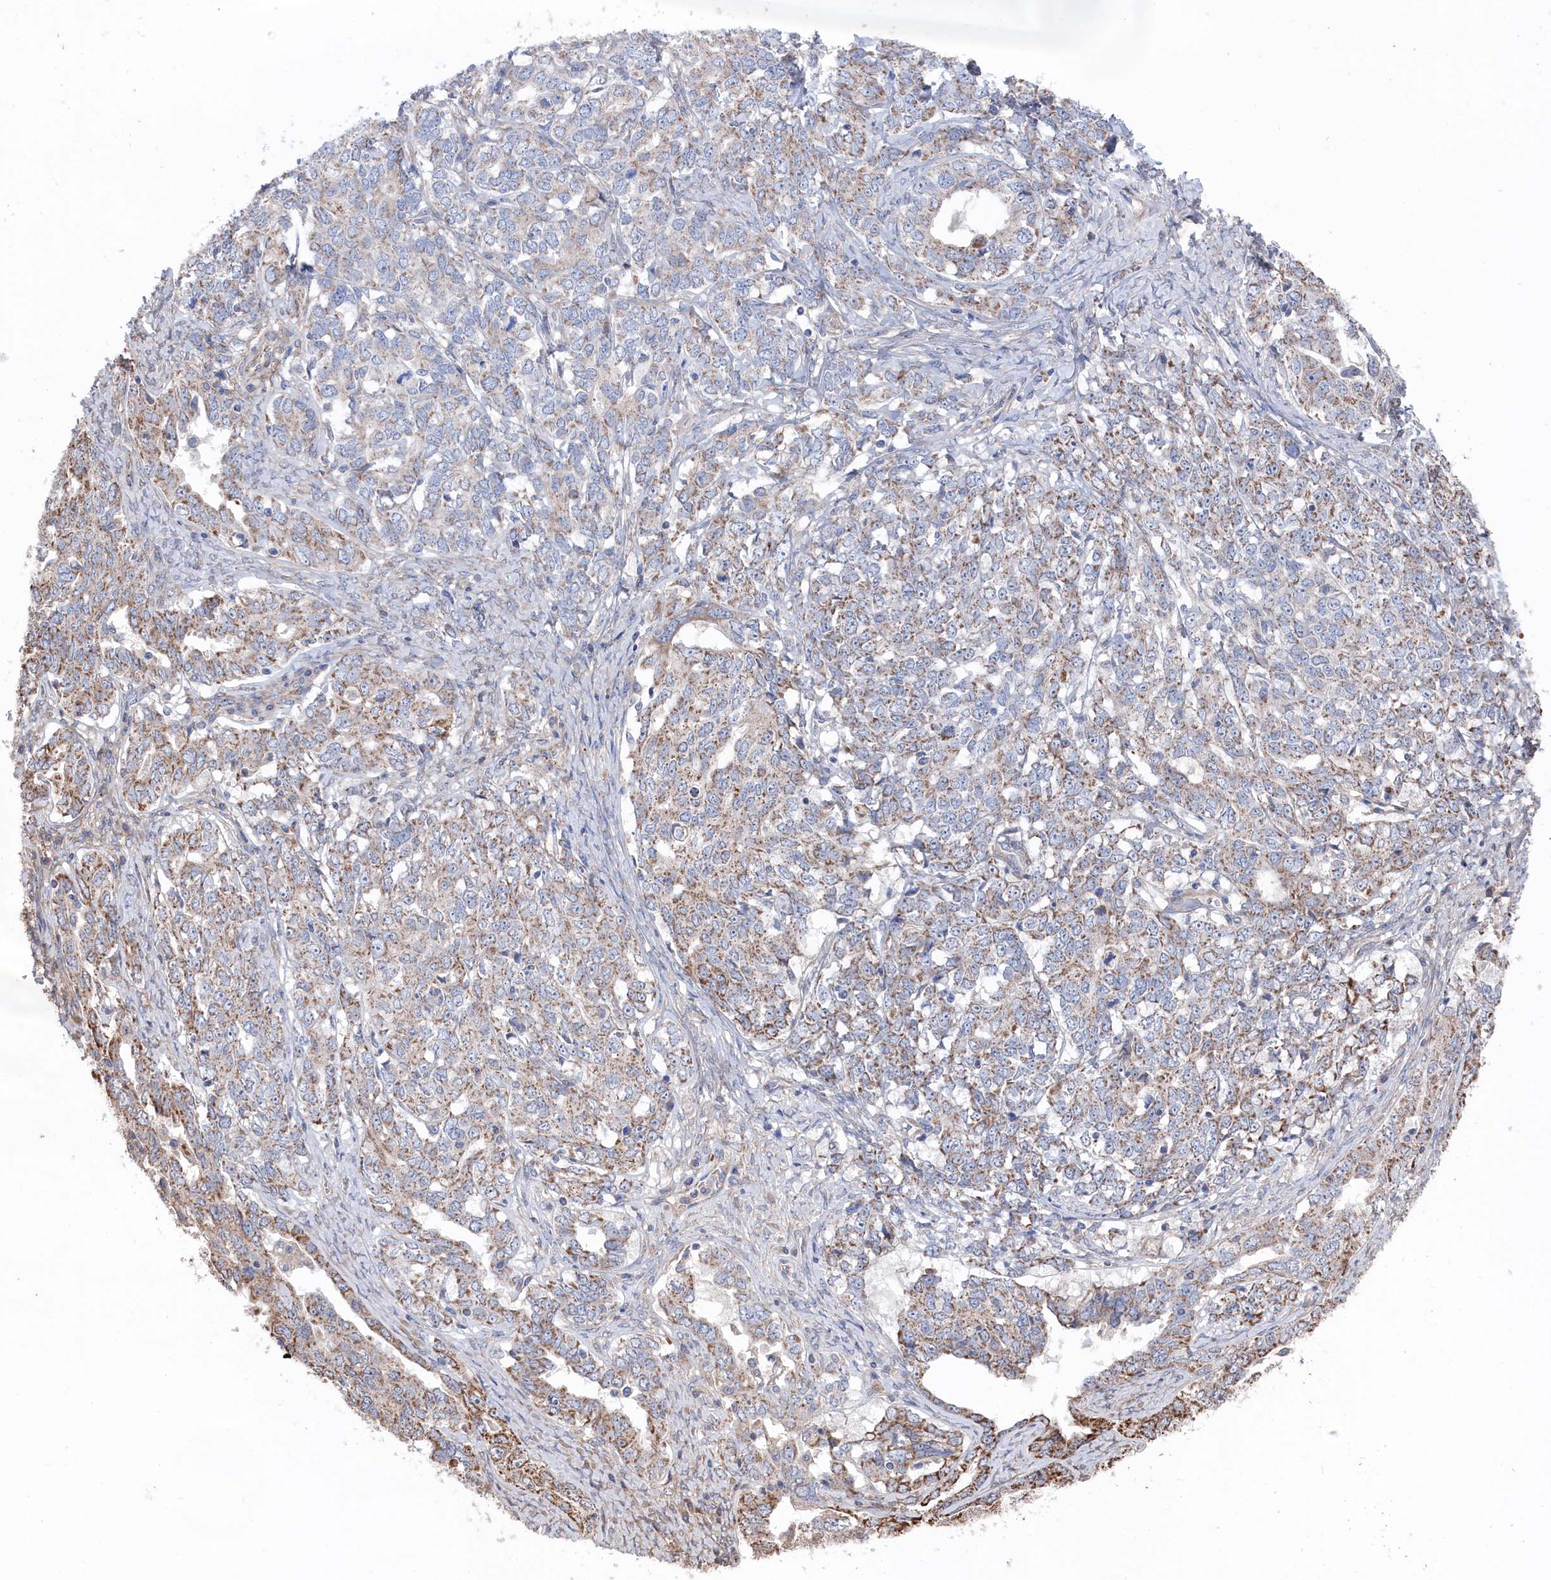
{"staining": {"intensity": "moderate", "quantity": "<25%", "location": "cytoplasmic/membranous"}, "tissue": "ovarian cancer", "cell_type": "Tumor cells", "image_type": "cancer", "snomed": [{"axis": "morphology", "description": "Carcinoma, endometroid"}, {"axis": "topography", "description": "Ovary"}], "caption": "Ovarian cancer (endometroid carcinoma) was stained to show a protein in brown. There is low levels of moderate cytoplasmic/membranous positivity in about <25% of tumor cells.", "gene": "FILIP1L", "patient": {"sex": "female", "age": 62}}